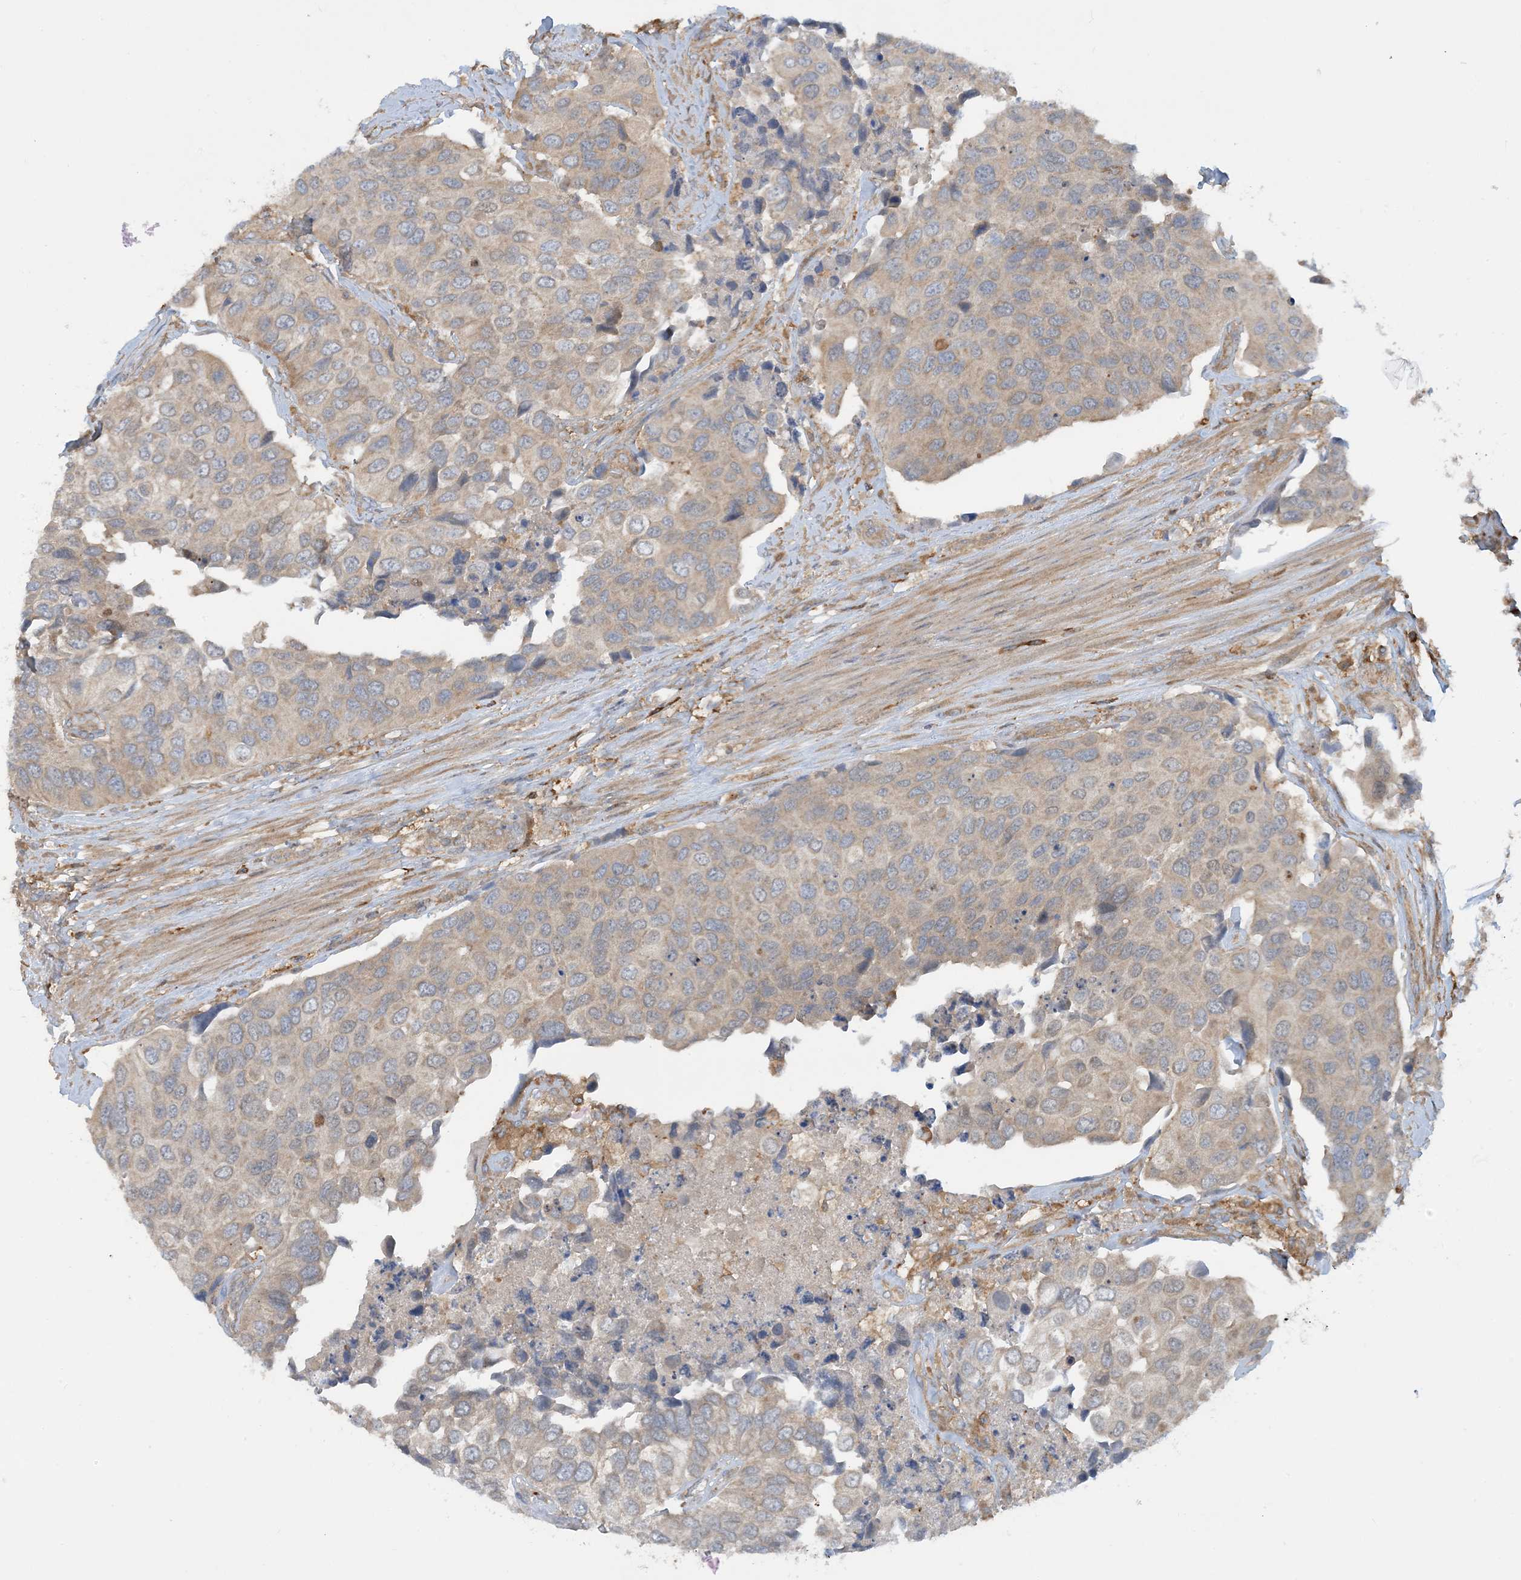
{"staining": {"intensity": "weak", "quantity": ">75%", "location": "cytoplasmic/membranous"}, "tissue": "urothelial cancer", "cell_type": "Tumor cells", "image_type": "cancer", "snomed": [{"axis": "morphology", "description": "Urothelial carcinoma, High grade"}, {"axis": "topography", "description": "Urinary bladder"}], "caption": "A brown stain labels weak cytoplasmic/membranous positivity of a protein in human urothelial cancer tumor cells.", "gene": "SFMBT2", "patient": {"sex": "male", "age": 74}}